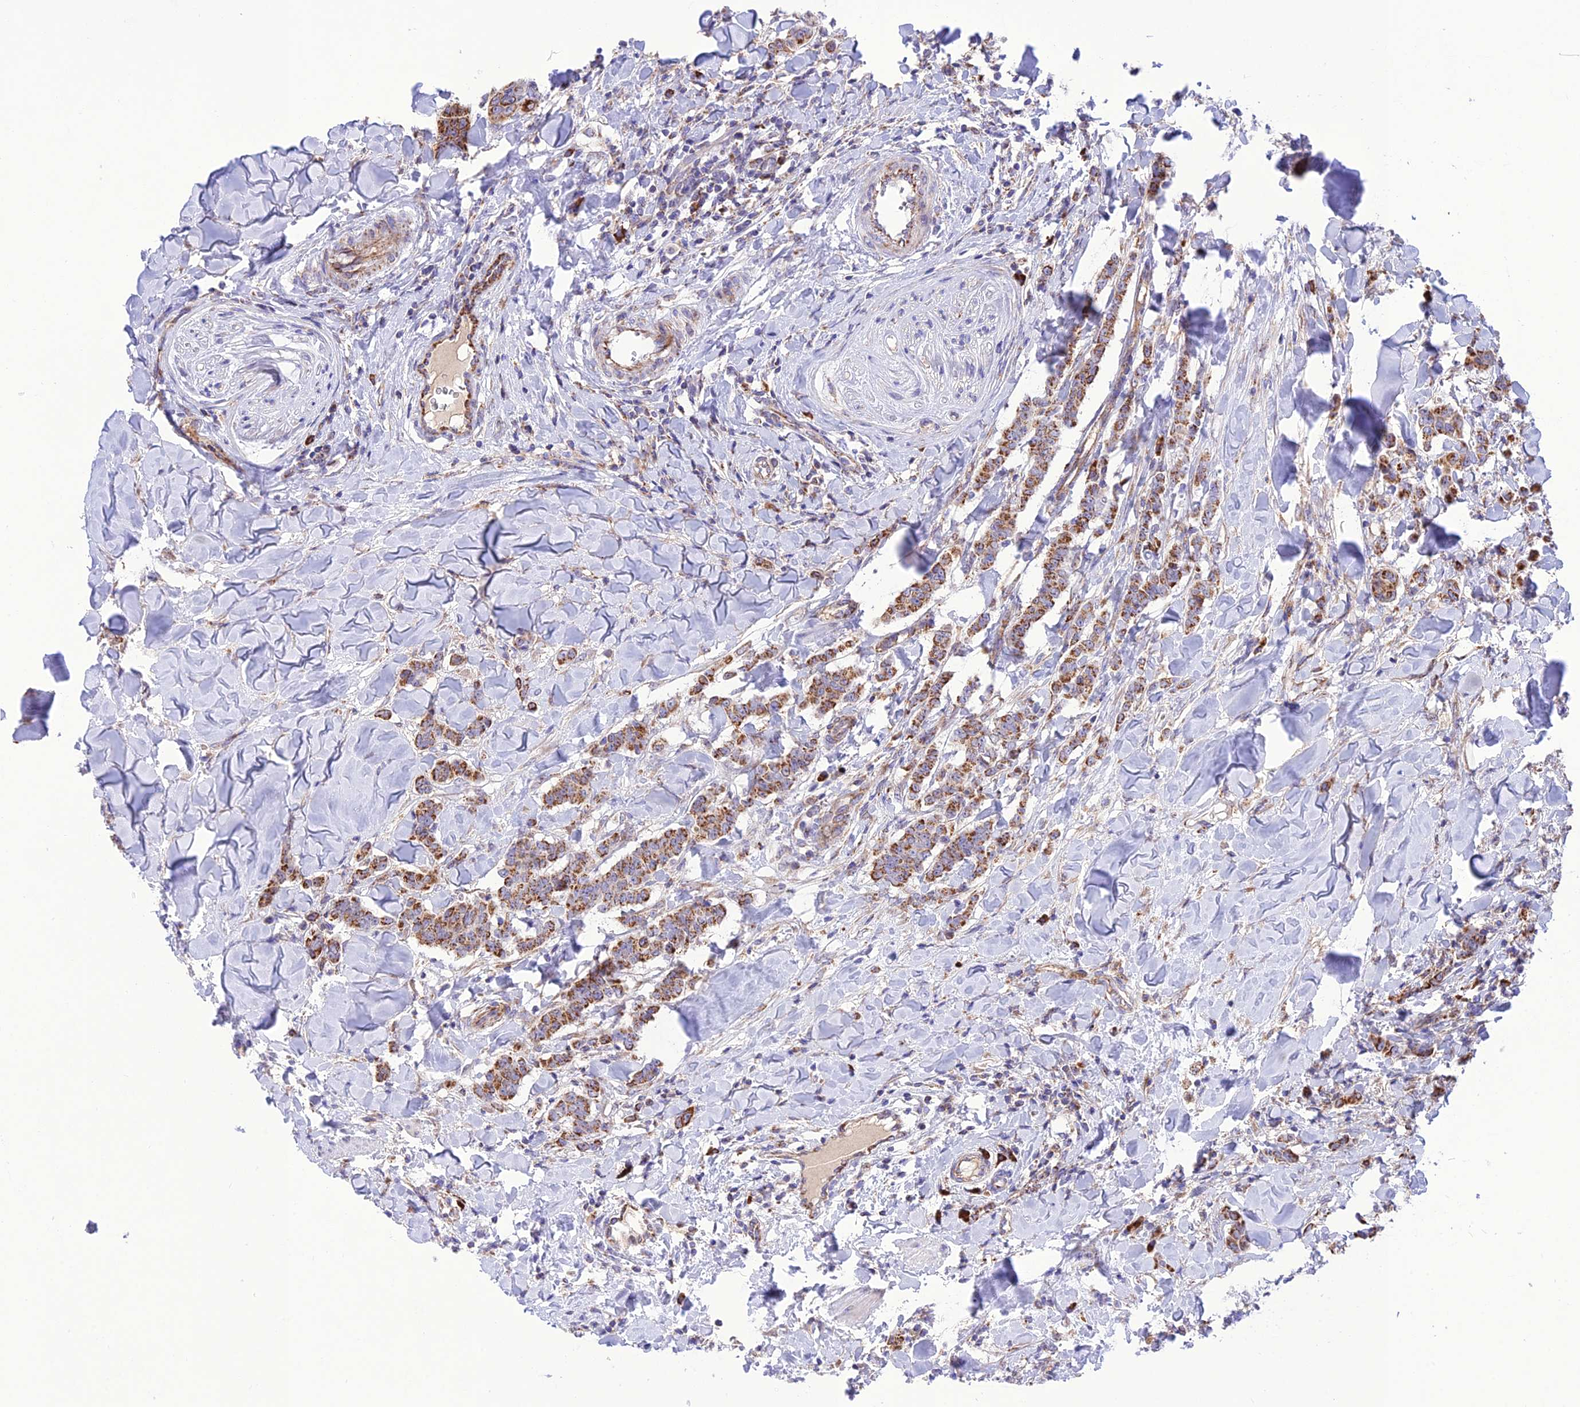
{"staining": {"intensity": "moderate", "quantity": ">75%", "location": "cytoplasmic/membranous"}, "tissue": "breast cancer", "cell_type": "Tumor cells", "image_type": "cancer", "snomed": [{"axis": "morphology", "description": "Duct carcinoma"}, {"axis": "topography", "description": "Breast"}], "caption": "Human breast cancer (infiltrating ductal carcinoma) stained with a protein marker demonstrates moderate staining in tumor cells.", "gene": "UAP1L1", "patient": {"sex": "female", "age": 40}}